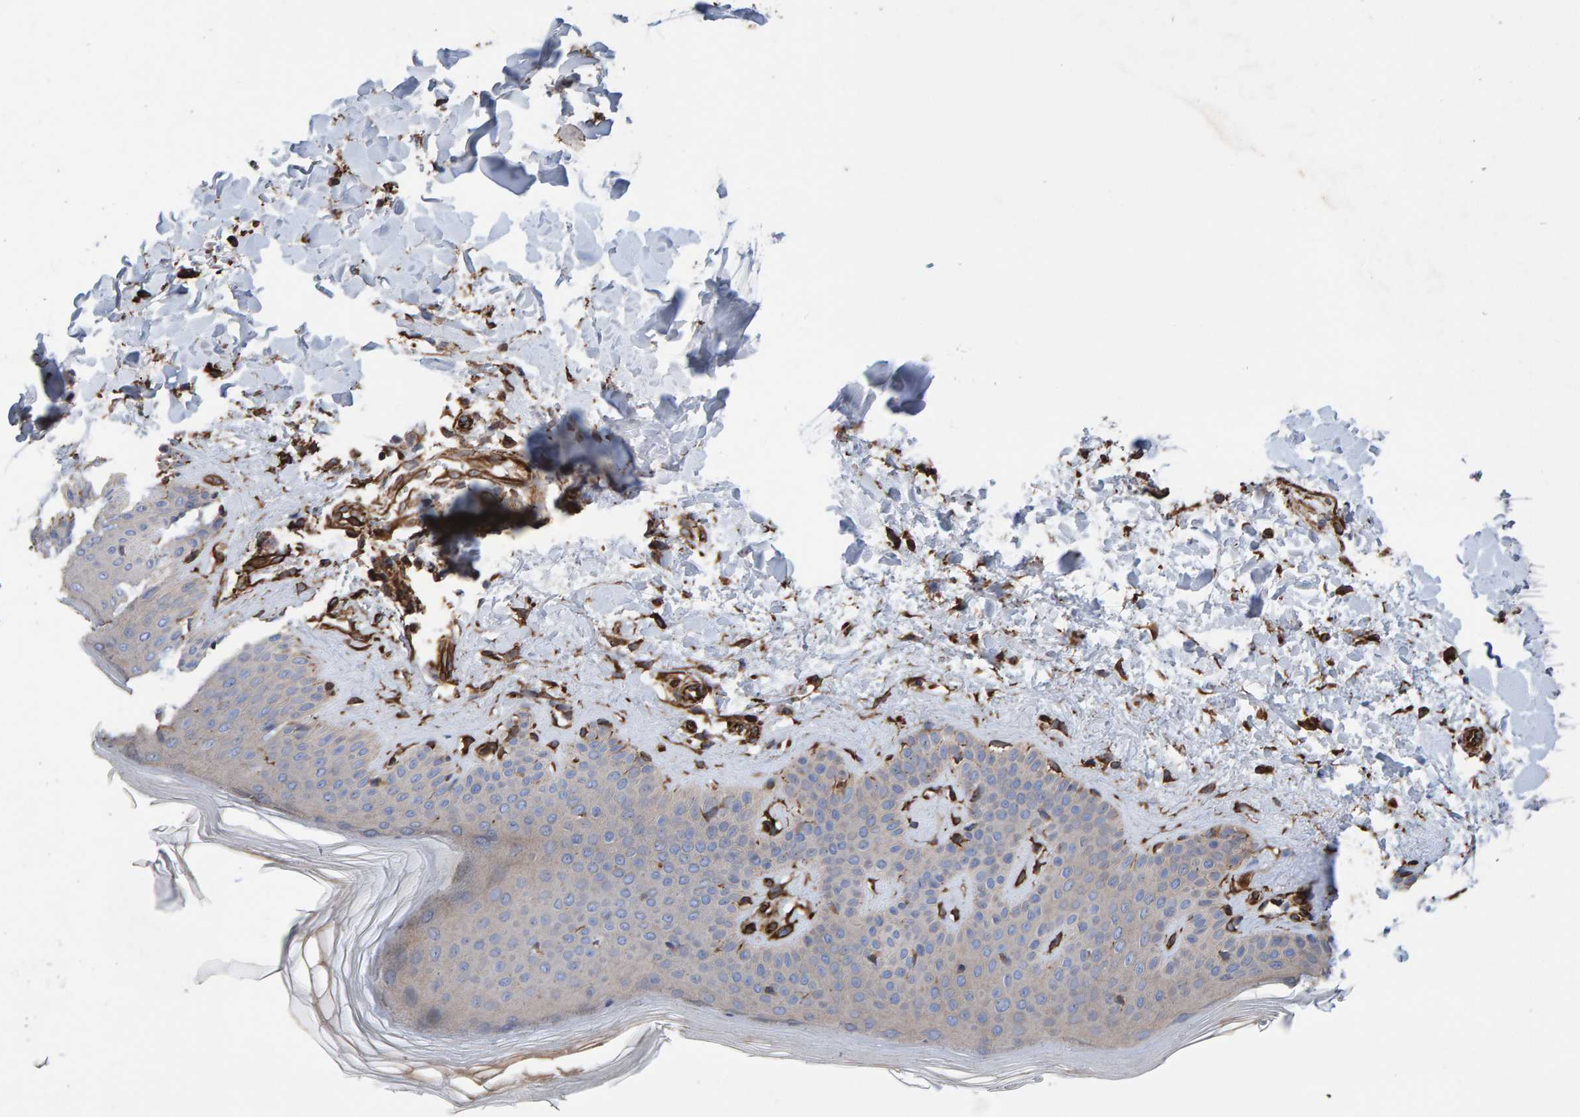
{"staining": {"intensity": "moderate", "quantity": ">75%", "location": "cytoplasmic/membranous"}, "tissue": "skin", "cell_type": "Fibroblasts", "image_type": "normal", "snomed": [{"axis": "morphology", "description": "Normal tissue, NOS"}, {"axis": "morphology", "description": "Malignant melanoma, Metastatic site"}, {"axis": "topography", "description": "Skin"}], "caption": "Skin stained for a protein exhibits moderate cytoplasmic/membranous positivity in fibroblasts. (IHC, brightfield microscopy, high magnification).", "gene": "ZNF347", "patient": {"sex": "male", "age": 41}}